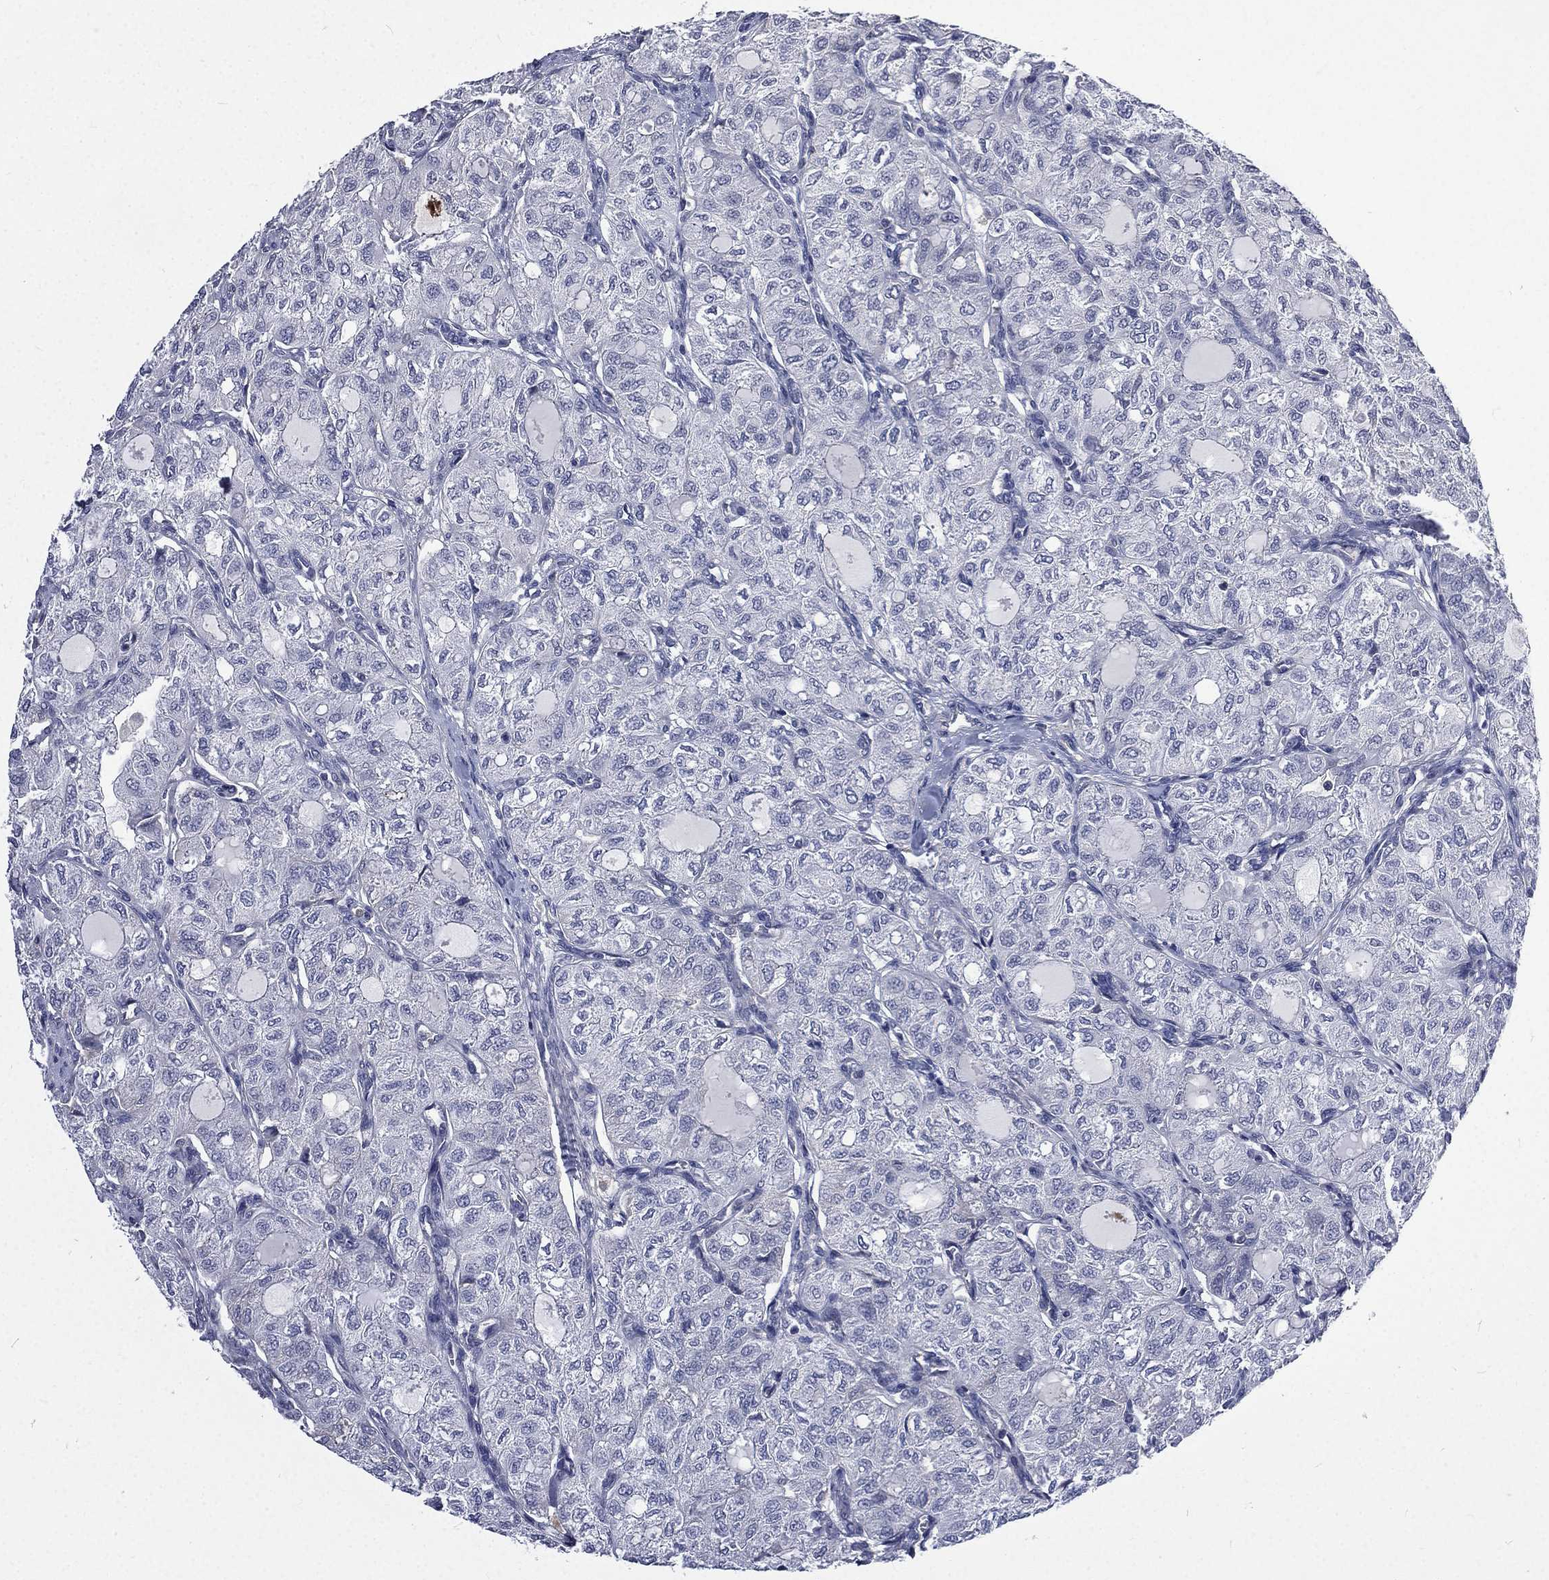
{"staining": {"intensity": "negative", "quantity": "none", "location": "none"}, "tissue": "thyroid cancer", "cell_type": "Tumor cells", "image_type": "cancer", "snomed": [{"axis": "morphology", "description": "Follicular adenoma carcinoma, NOS"}, {"axis": "topography", "description": "Thyroid gland"}], "caption": "A histopathology image of human thyroid cancer is negative for staining in tumor cells.", "gene": "FGG", "patient": {"sex": "male", "age": 75}}